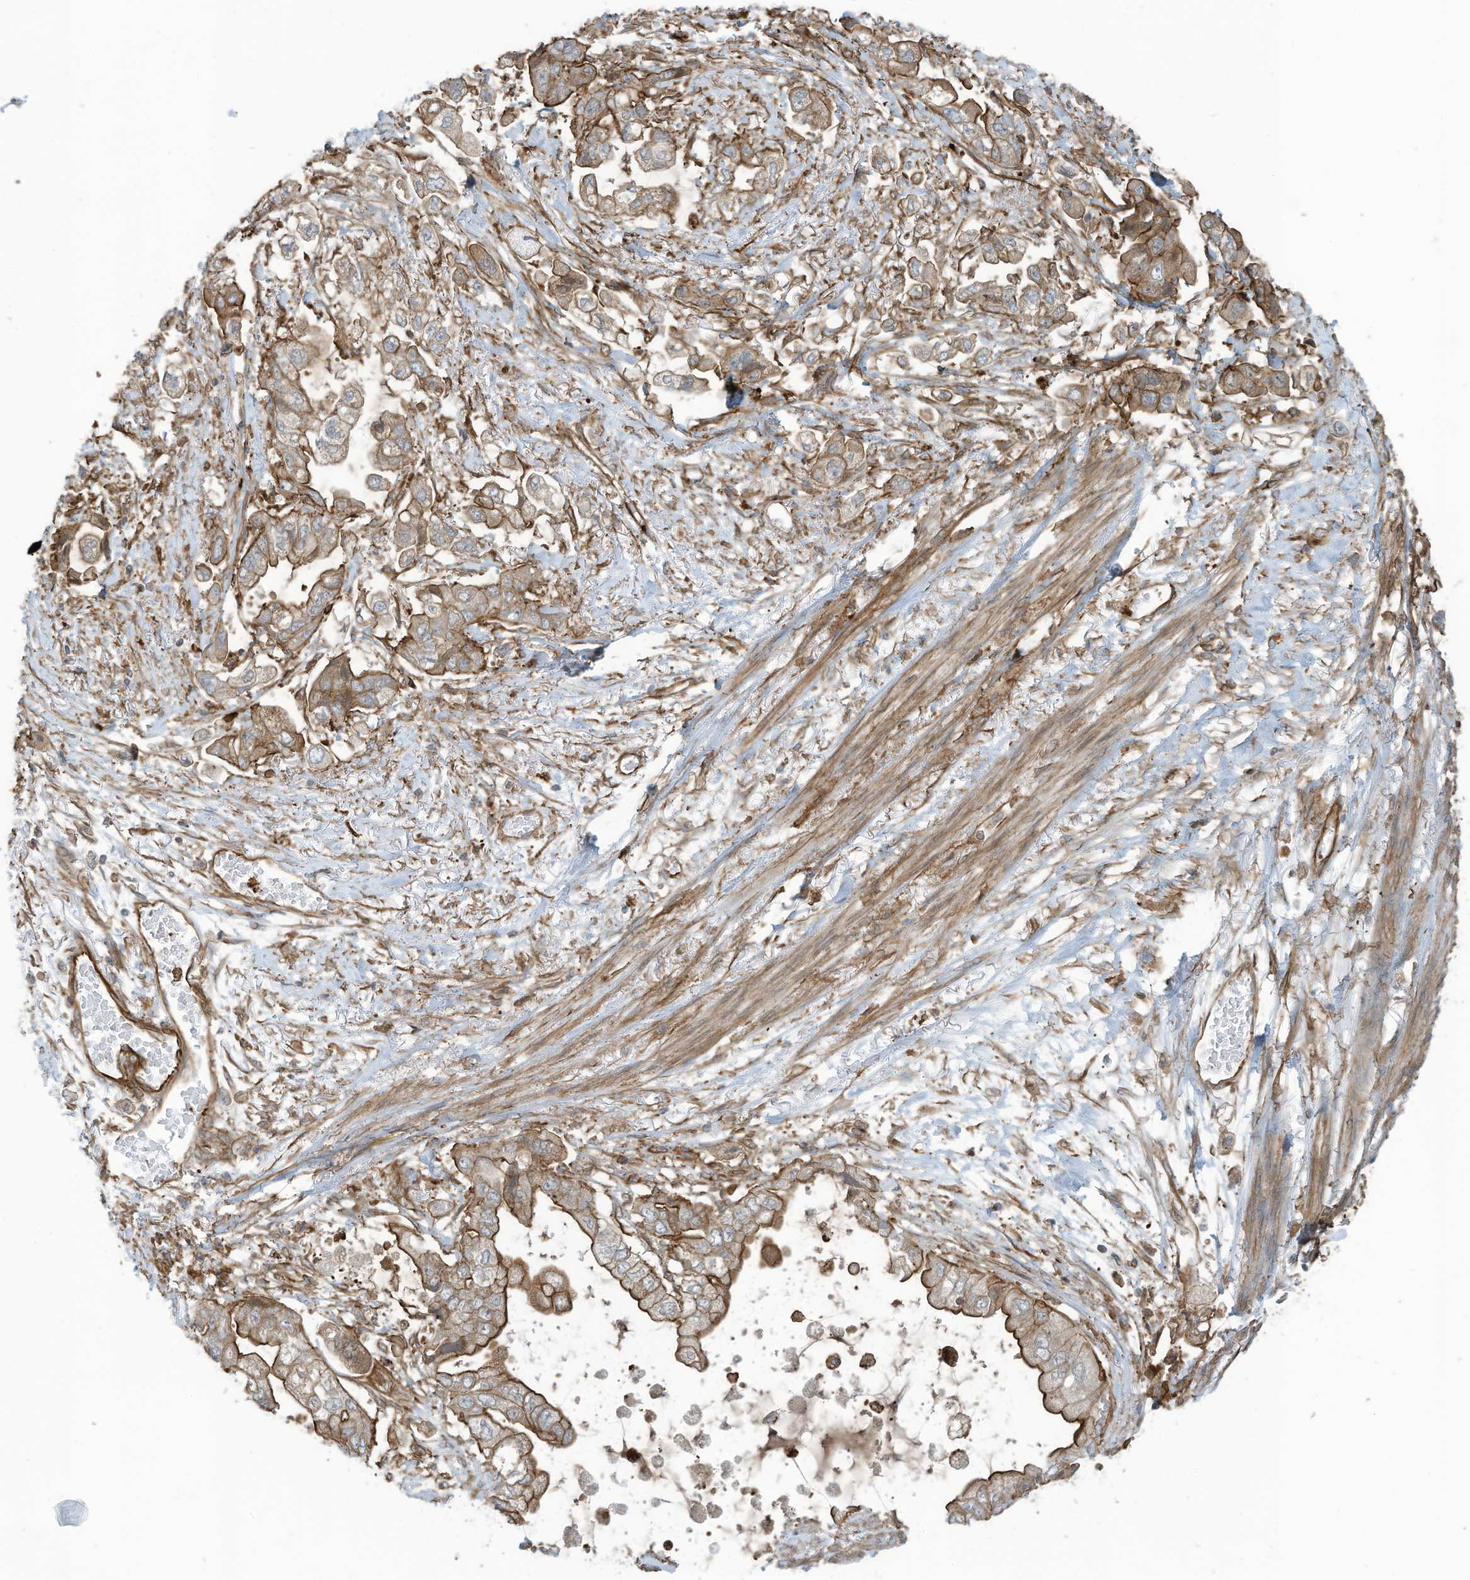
{"staining": {"intensity": "moderate", "quantity": ">75%", "location": "cytoplasmic/membranous"}, "tissue": "stomach cancer", "cell_type": "Tumor cells", "image_type": "cancer", "snomed": [{"axis": "morphology", "description": "Adenocarcinoma, NOS"}, {"axis": "topography", "description": "Stomach"}], "caption": "Stomach cancer stained for a protein (brown) demonstrates moderate cytoplasmic/membranous positive expression in approximately >75% of tumor cells.", "gene": "SLC9A2", "patient": {"sex": "male", "age": 62}}